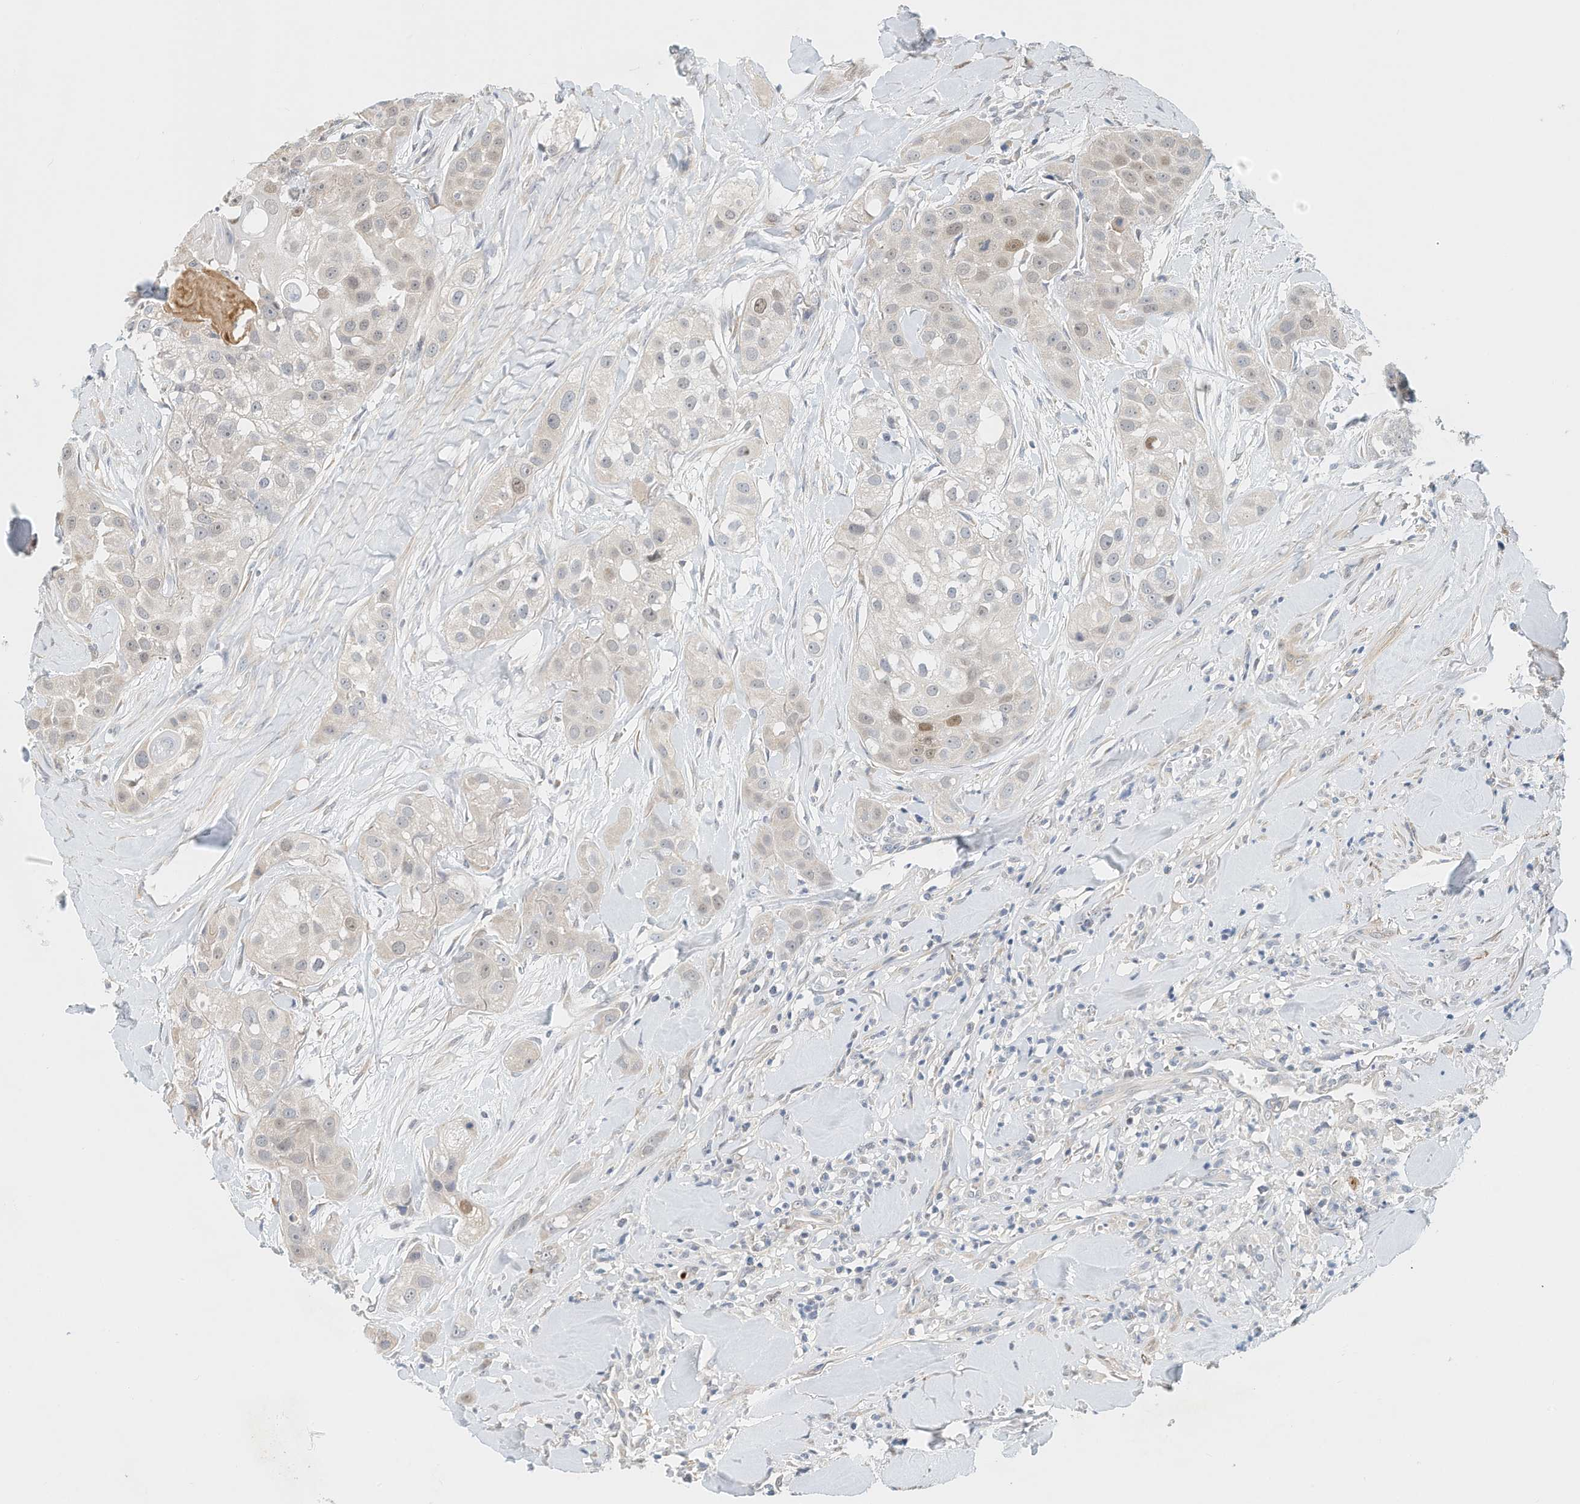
{"staining": {"intensity": "weak", "quantity": "<25%", "location": "nuclear"}, "tissue": "head and neck cancer", "cell_type": "Tumor cells", "image_type": "cancer", "snomed": [{"axis": "morphology", "description": "Normal tissue, NOS"}, {"axis": "morphology", "description": "Squamous cell carcinoma, NOS"}, {"axis": "topography", "description": "Skeletal muscle"}, {"axis": "topography", "description": "Head-Neck"}], "caption": "Immunohistochemistry (IHC) image of head and neck cancer (squamous cell carcinoma) stained for a protein (brown), which displays no staining in tumor cells.", "gene": "ARHGAP28", "patient": {"sex": "male", "age": 51}}